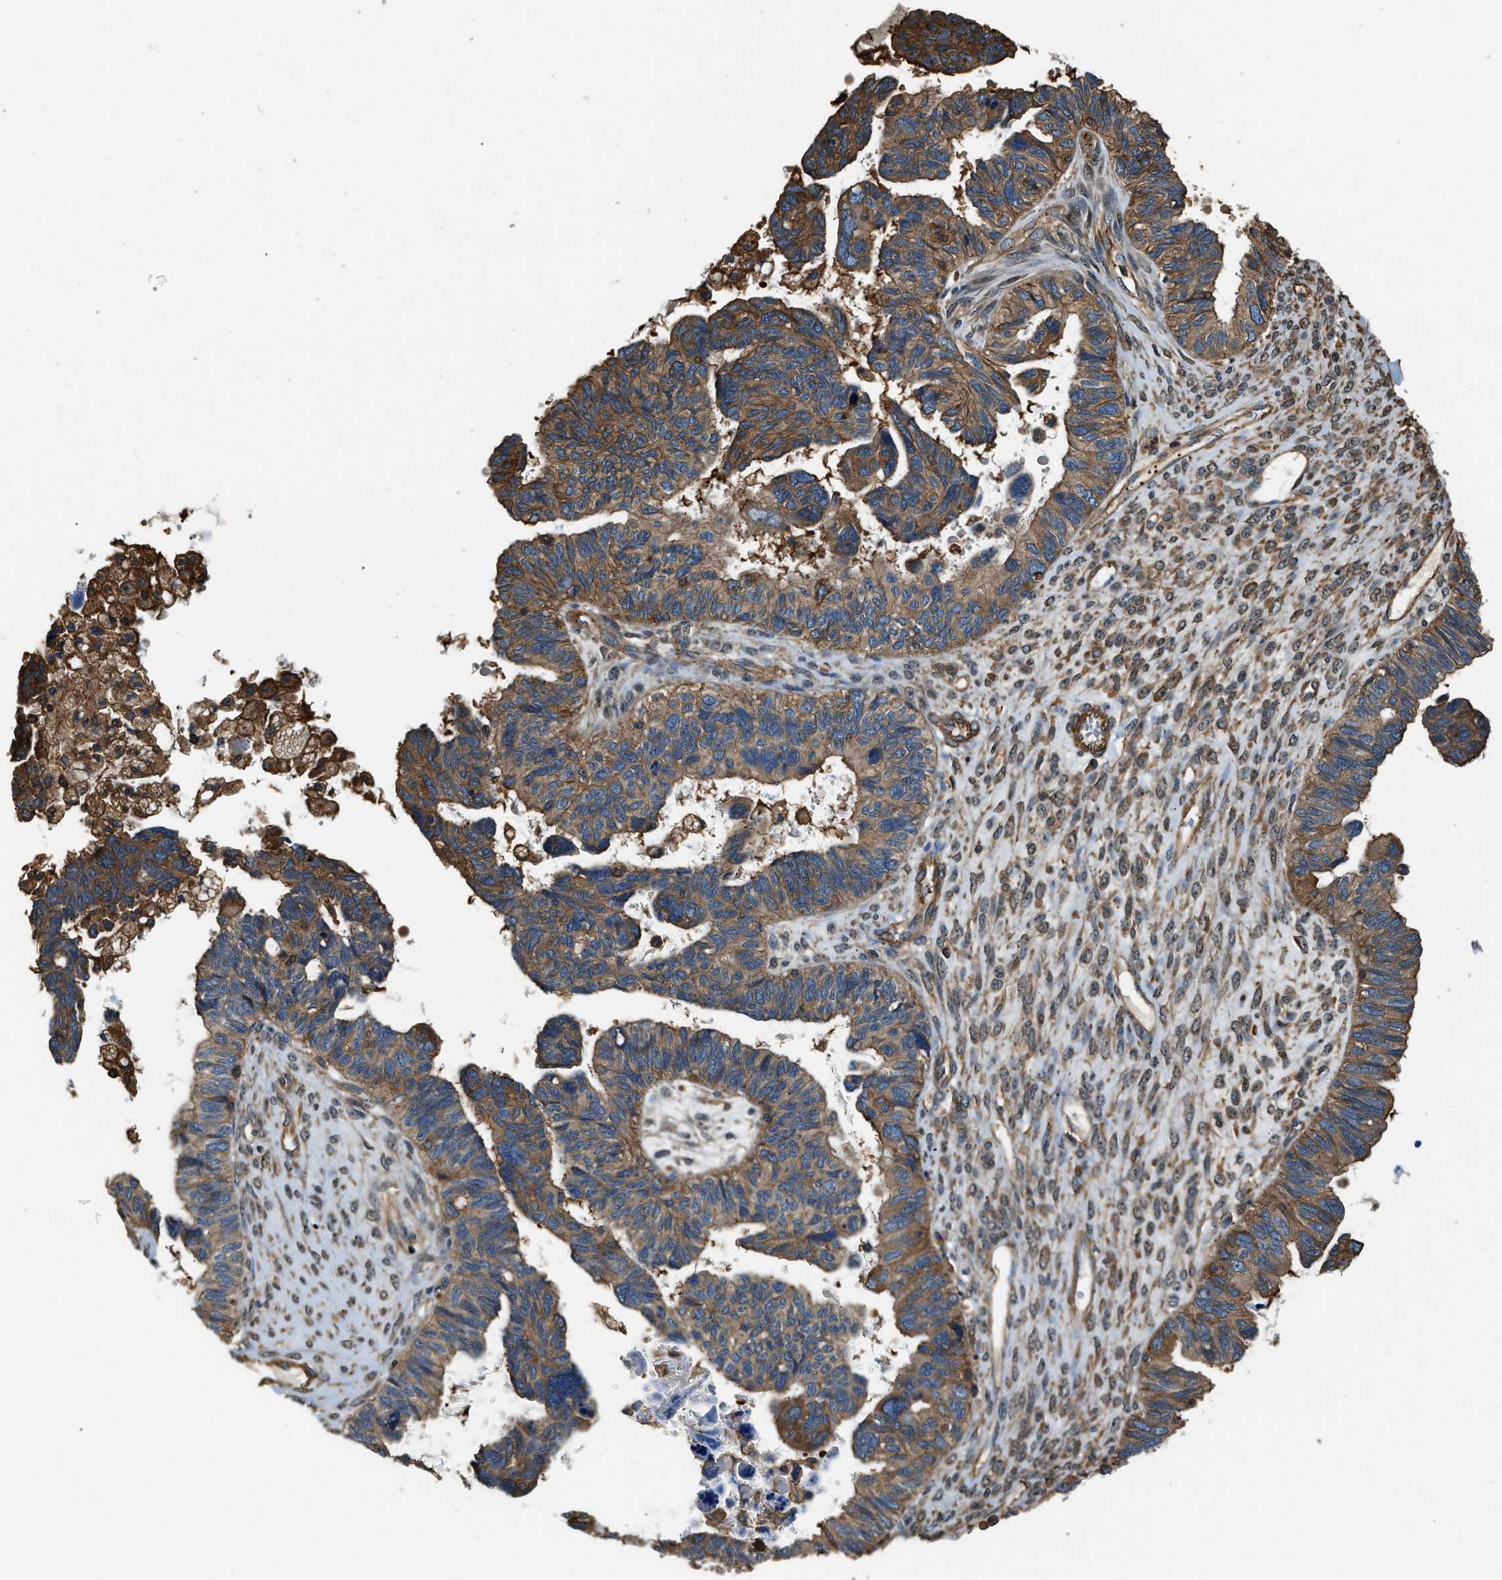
{"staining": {"intensity": "strong", "quantity": ">75%", "location": "cytoplasmic/membranous"}, "tissue": "ovarian cancer", "cell_type": "Tumor cells", "image_type": "cancer", "snomed": [{"axis": "morphology", "description": "Cystadenocarcinoma, serous, NOS"}, {"axis": "topography", "description": "Ovary"}], "caption": "A brown stain highlights strong cytoplasmic/membranous staining of a protein in human ovarian cancer tumor cells. (DAB (3,3'-diaminobenzidine) IHC with brightfield microscopy, high magnification).", "gene": "YARS1", "patient": {"sex": "female", "age": 79}}